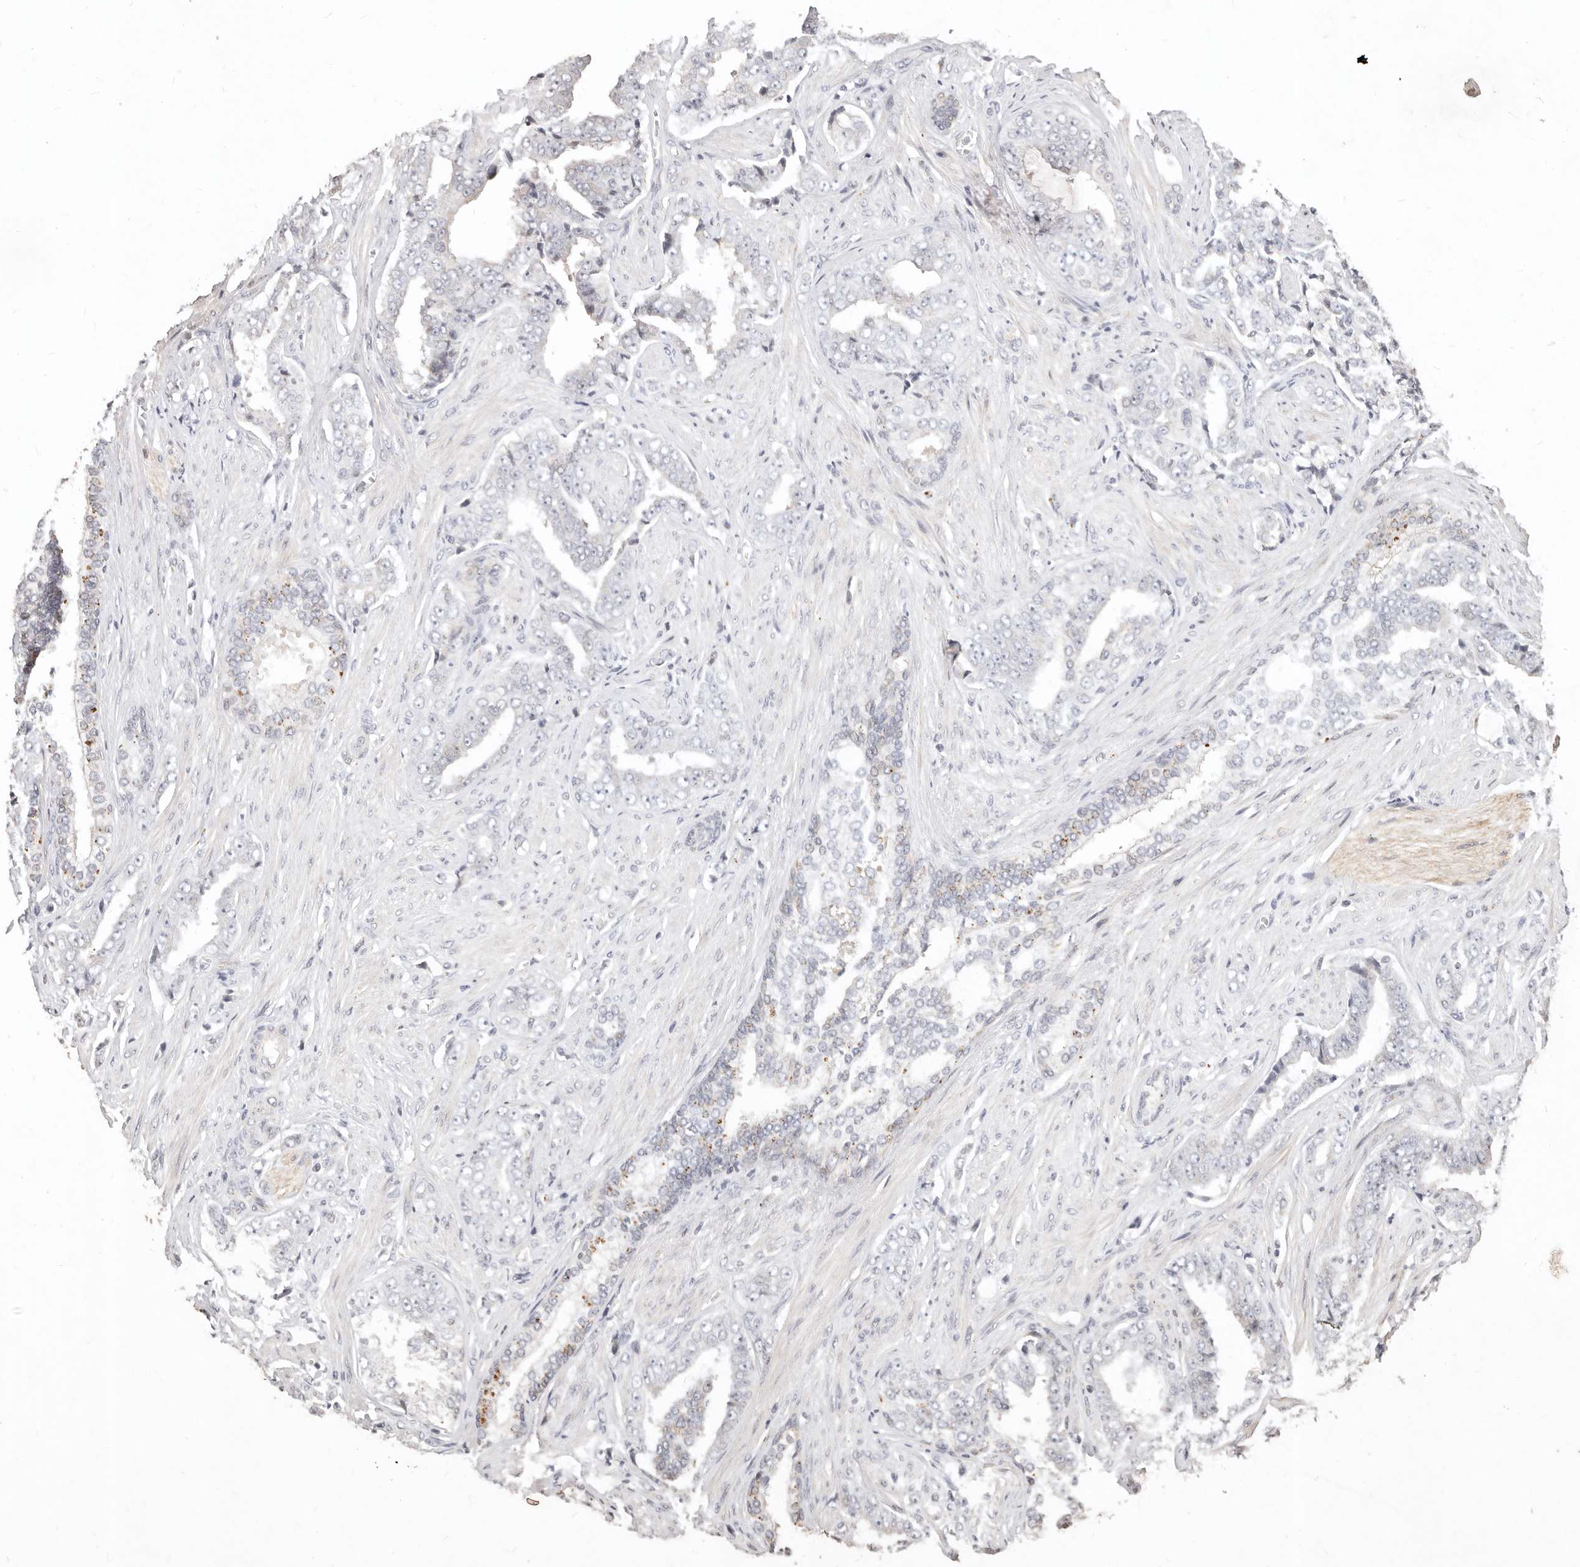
{"staining": {"intensity": "negative", "quantity": "none", "location": "none"}, "tissue": "prostate cancer", "cell_type": "Tumor cells", "image_type": "cancer", "snomed": [{"axis": "morphology", "description": "Adenocarcinoma, High grade"}, {"axis": "topography", "description": "Prostate"}], "caption": "IHC histopathology image of human prostate high-grade adenocarcinoma stained for a protein (brown), which displays no positivity in tumor cells.", "gene": "KIF9", "patient": {"sex": "male", "age": 71}}